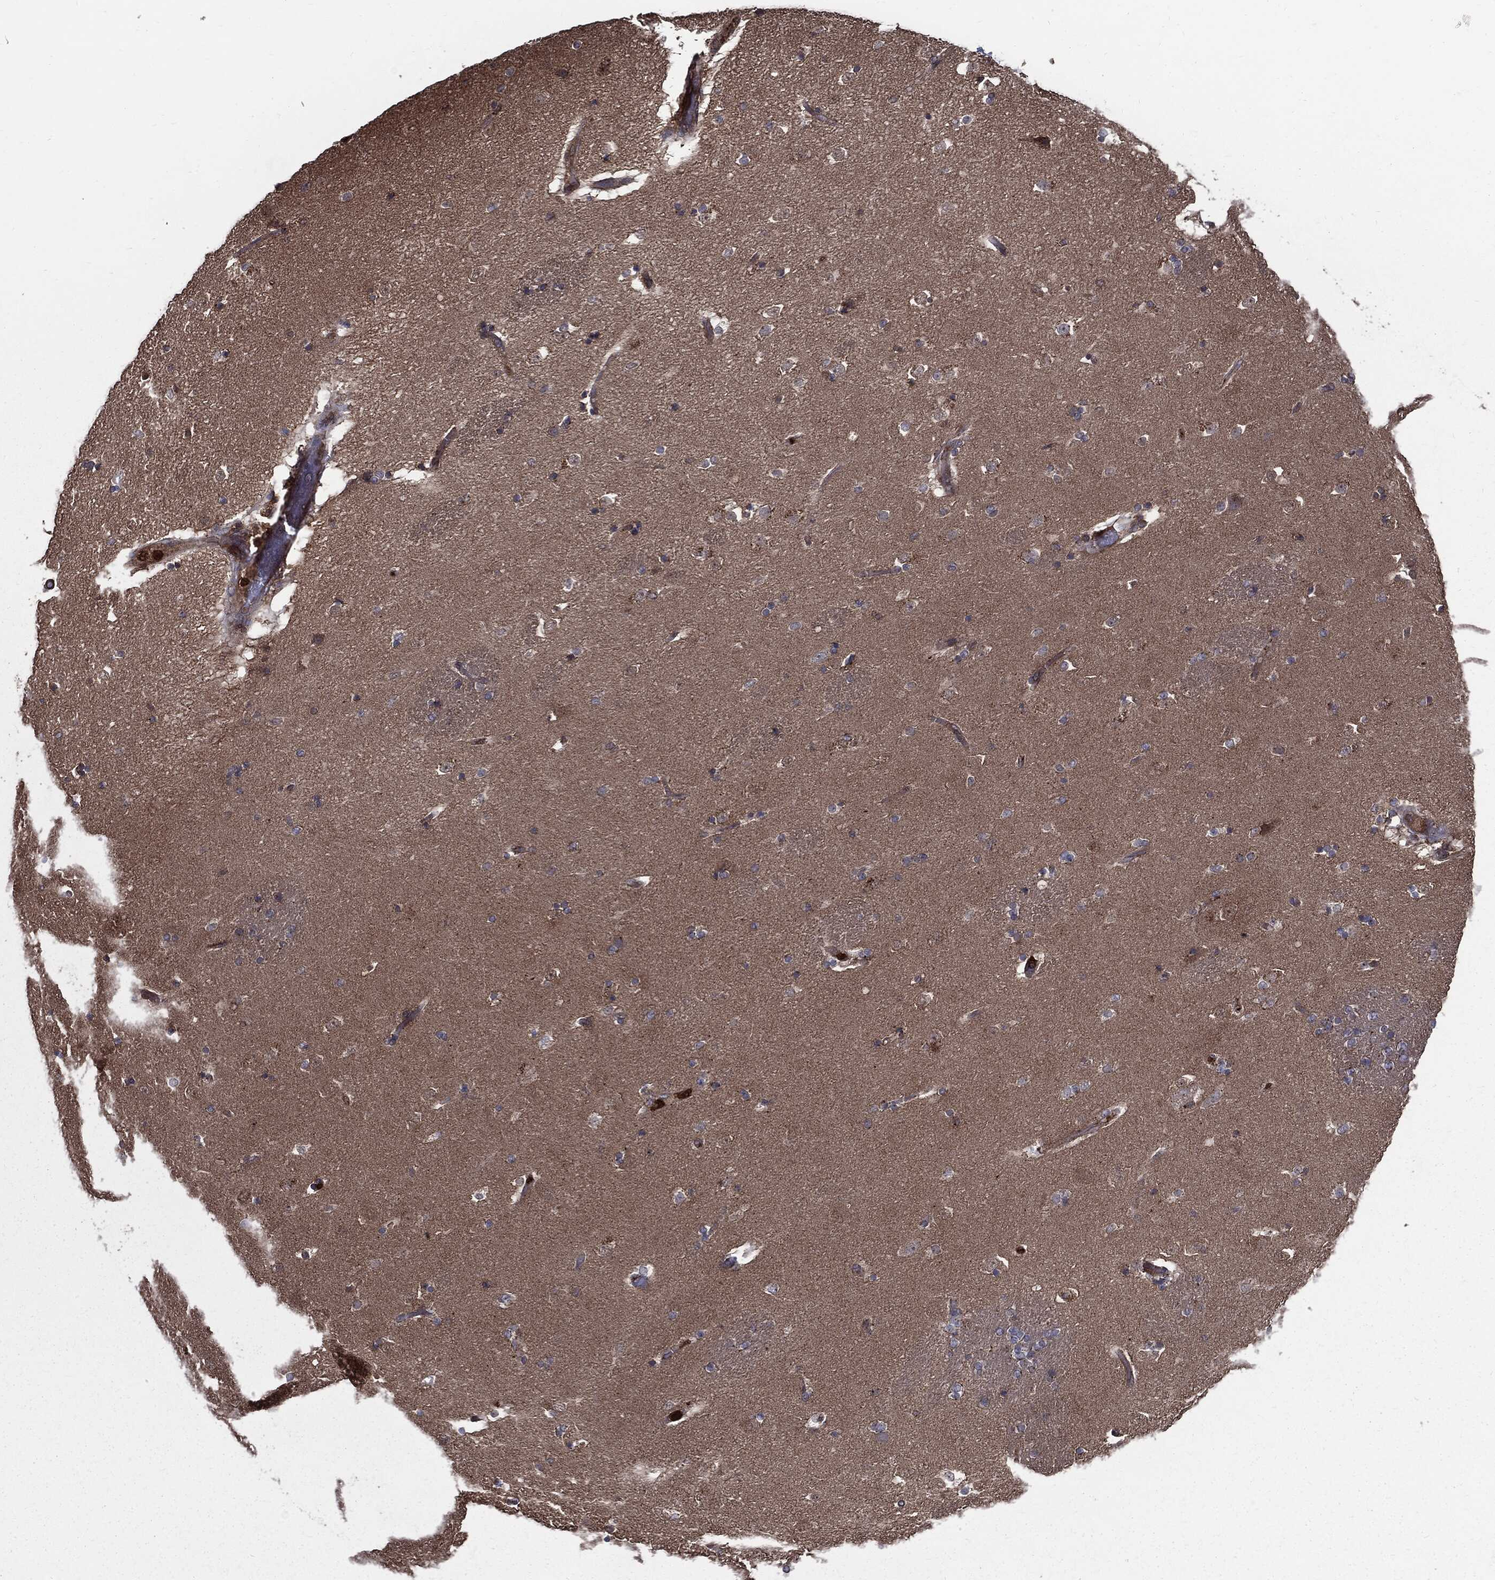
{"staining": {"intensity": "negative", "quantity": "none", "location": "none"}, "tissue": "caudate", "cell_type": "Glial cells", "image_type": "normal", "snomed": [{"axis": "morphology", "description": "Normal tissue, NOS"}, {"axis": "topography", "description": "Lateral ventricle wall"}], "caption": "Immunohistochemistry of normal human caudate reveals no staining in glial cells. Brightfield microscopy of immunohistochemistry stained with DAB (brown) and hematoxylin (blue), captured at high magnification.", "gene": "PDCD6IP", "patient": {"sex": "male", "age": 51}}